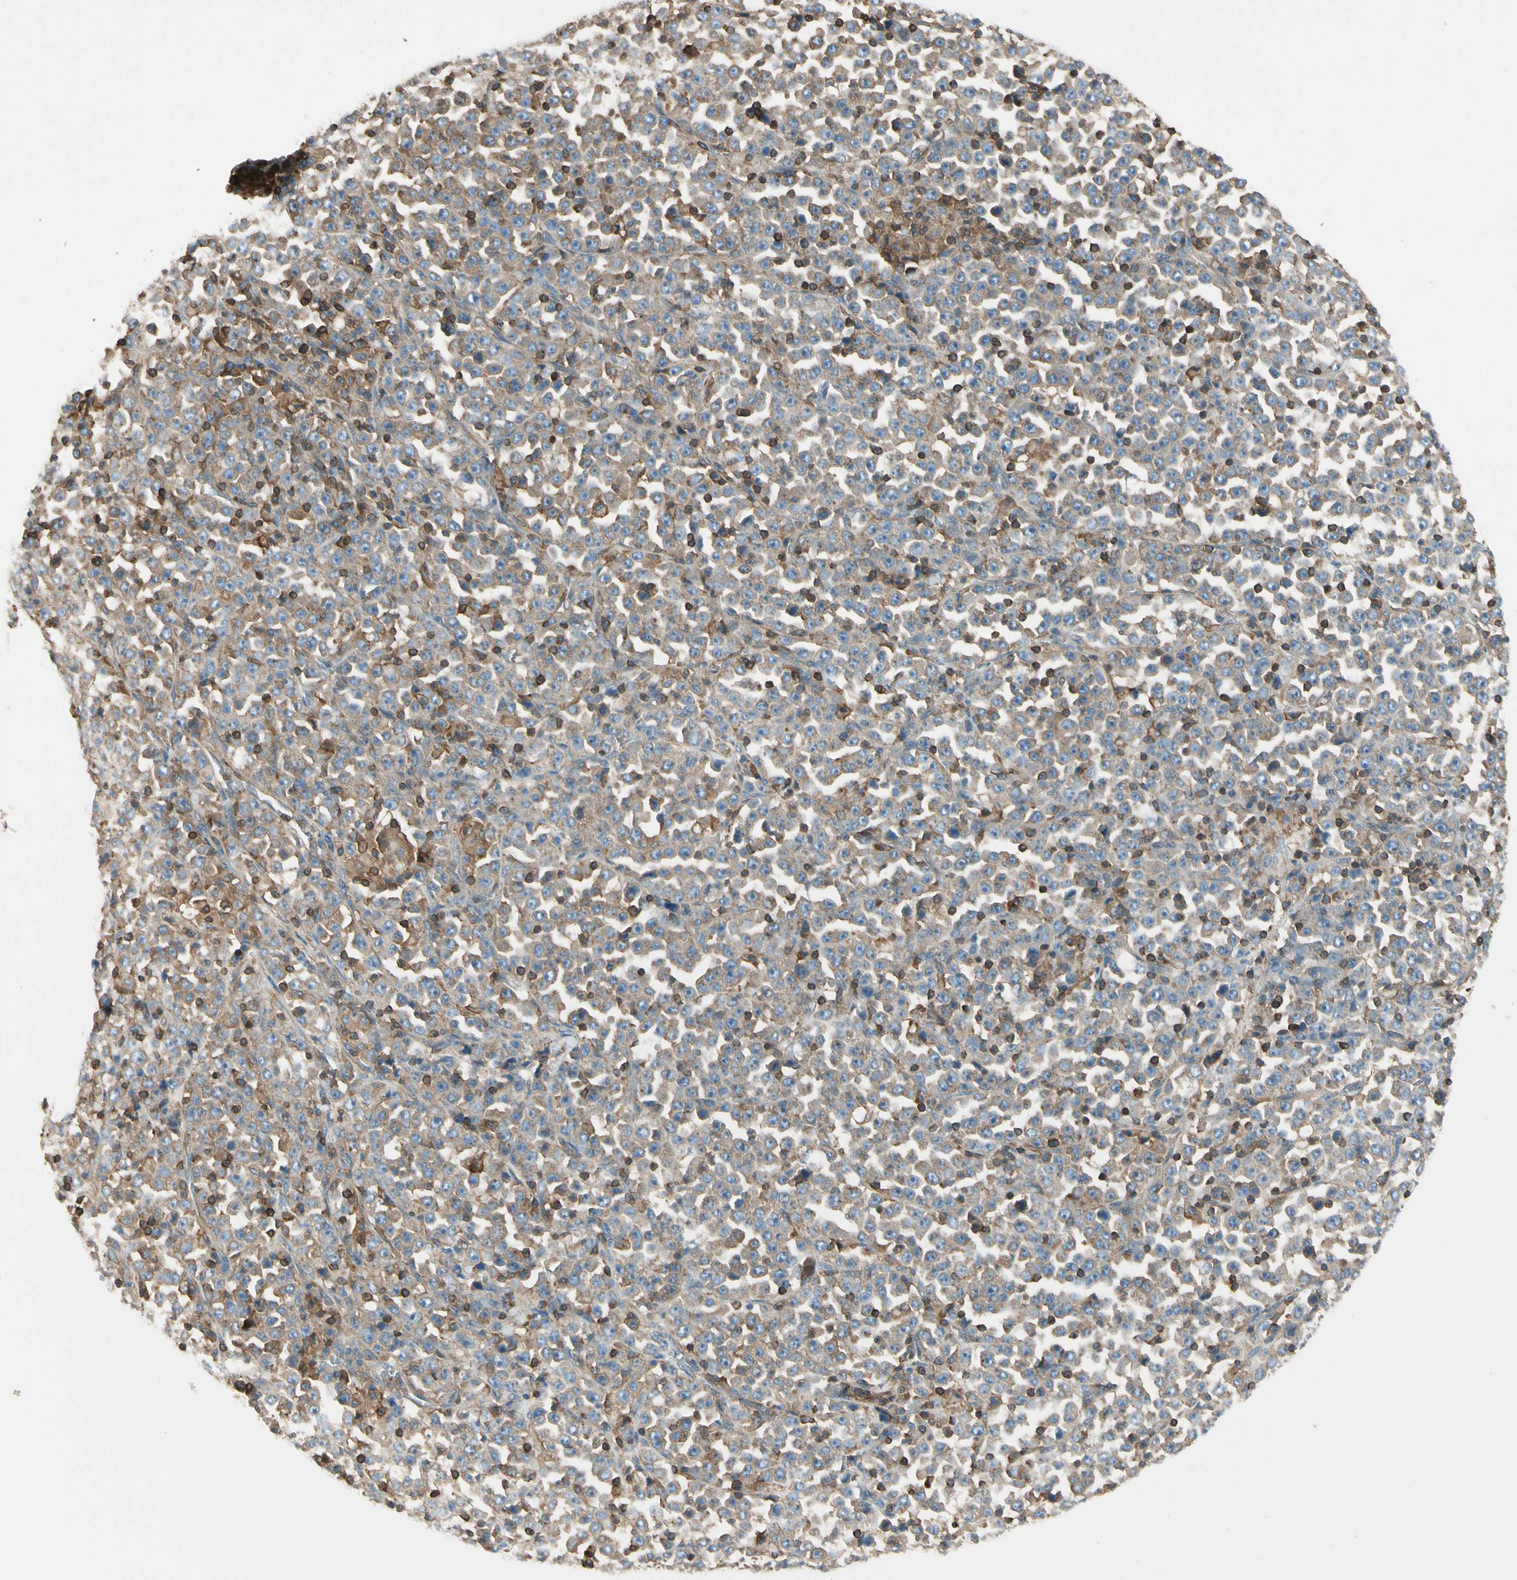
{"staining": {"intensity": "moderate", "quantity": ">75%", "location": "cytoplasmic/membranous"}, "tissue": "stomach cancer", "cell_type": "Tumor cells", "image_type": "cancer", "snomed": [{"axis": "morphology", "description": "Normal tissue, NOS"}, {"axis": "morphology", "description": "Adenocarcinoma, NOS"}, {"axis": "topography", "description": "Stomach, upper"}, {"axis": "topography", "description": "Stomach"}], "caption": "Stomach adenocarcinoma stained with DAB immunohistochemistry demonstrates medium levels of moderate cytoplasmic/membranous expression in approximately >75% of tumor cells. (DAB (3,3'-diaminobenzidine) = brown stain, brightfield microscopy at high magnification).", "gene": "CAPZA2", "patient": {"sex": "male", "age": 59}}